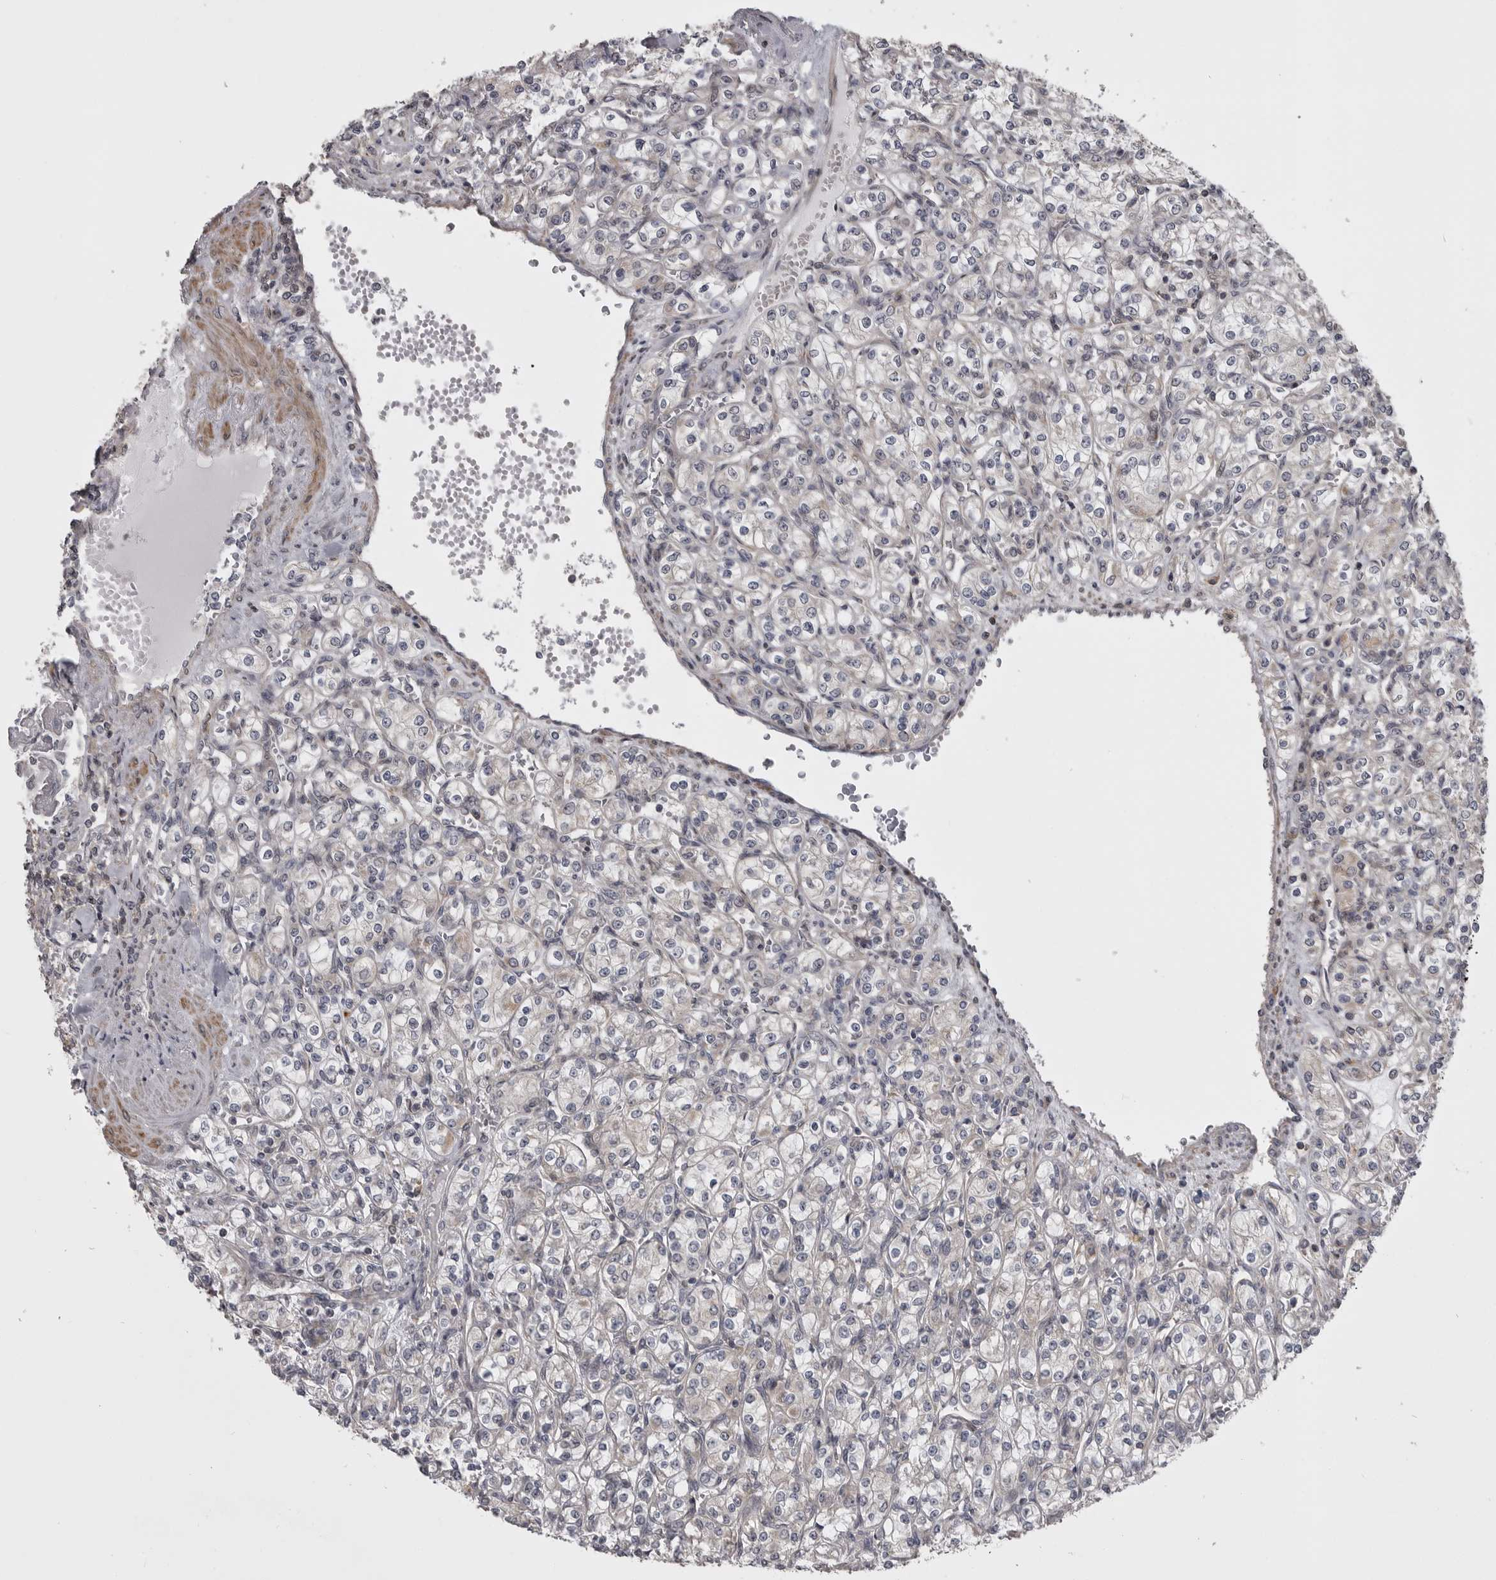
{"staining": {"intensity": "negative", "quantity": "none", "location": "none"}, "tissue": "renal cancer", "cell_type": "Tumor cells", "image_type": "cancer", "snomed": [{"axis": "morphology", "description": "Adenocarcinoma, NOS"}, {"axis": "topography", "description": "Kidney"}], "caption": "Immunohistochemistry micrograph of renal cancer stained for a protein (brown), which exhibits no positivity in tumor cells.", "gene": "ZNRF1", "patient": {"sex": "male", "age": 77}}